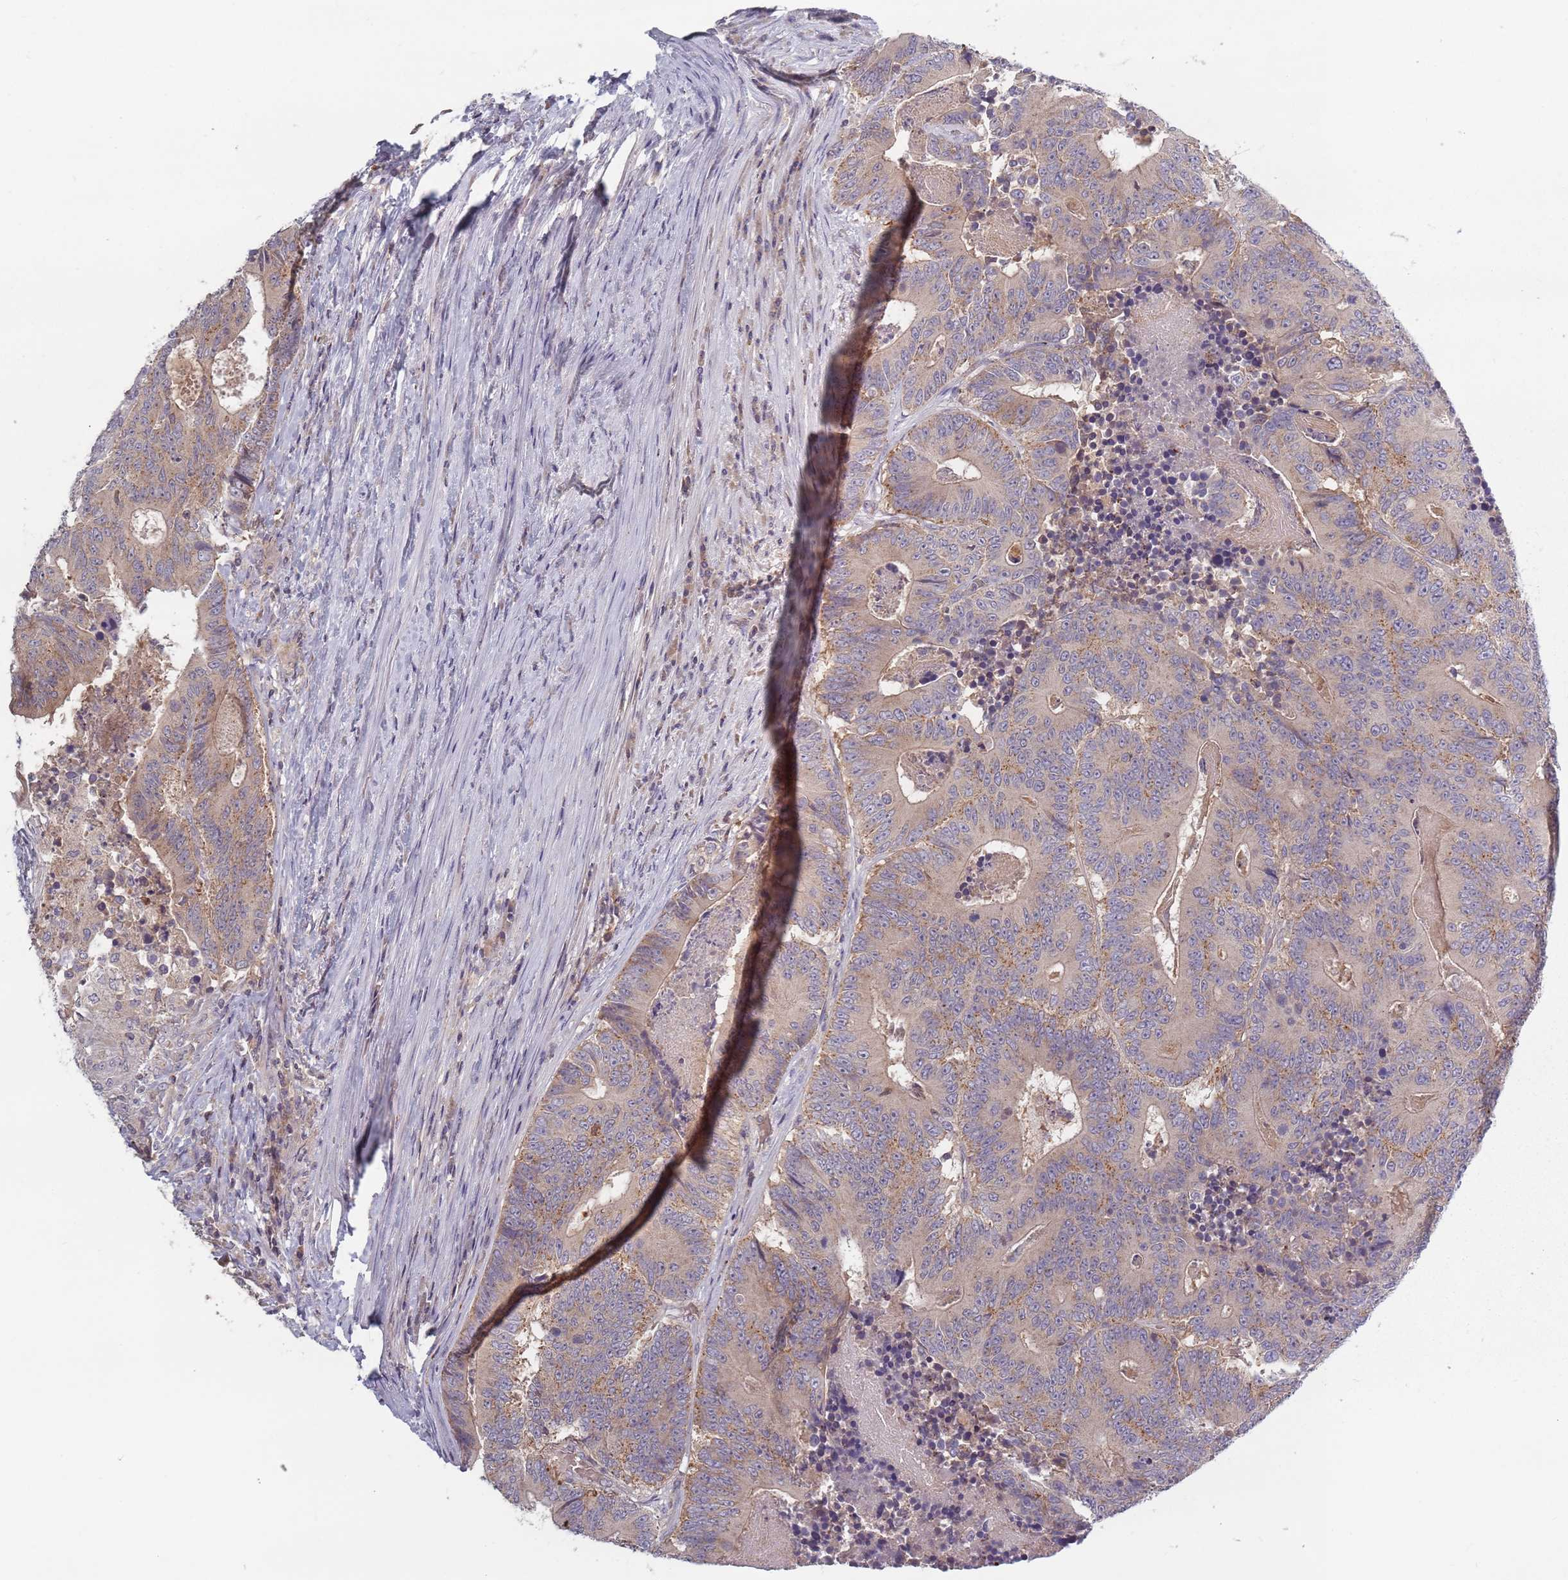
{"staining": {"intensity": "weak", "quantity": "25%-75%", "location": "cytoplasmic/membranous"}, "tissue": "colorectal cancer", "cell_type": "Tumor cells", "image_type": "cancer", "snomed": [{"axis": "morphology", "description": "Adenocarcinoma, NOS"}, {"axis": "topography", "description": "Colon"}], "caption": "IHC photomicrograph of neoplastic tissue: human colorectal adenocarcinoma stained using IHC reveals low levels of weak protein expression localized specifically in the cytoplasmic/membranous of tumor cells, appearing as a cytoplasmic/membranous brown color.", "gene": "ASB13", "patient": {"sex": "male", "age": 83}}